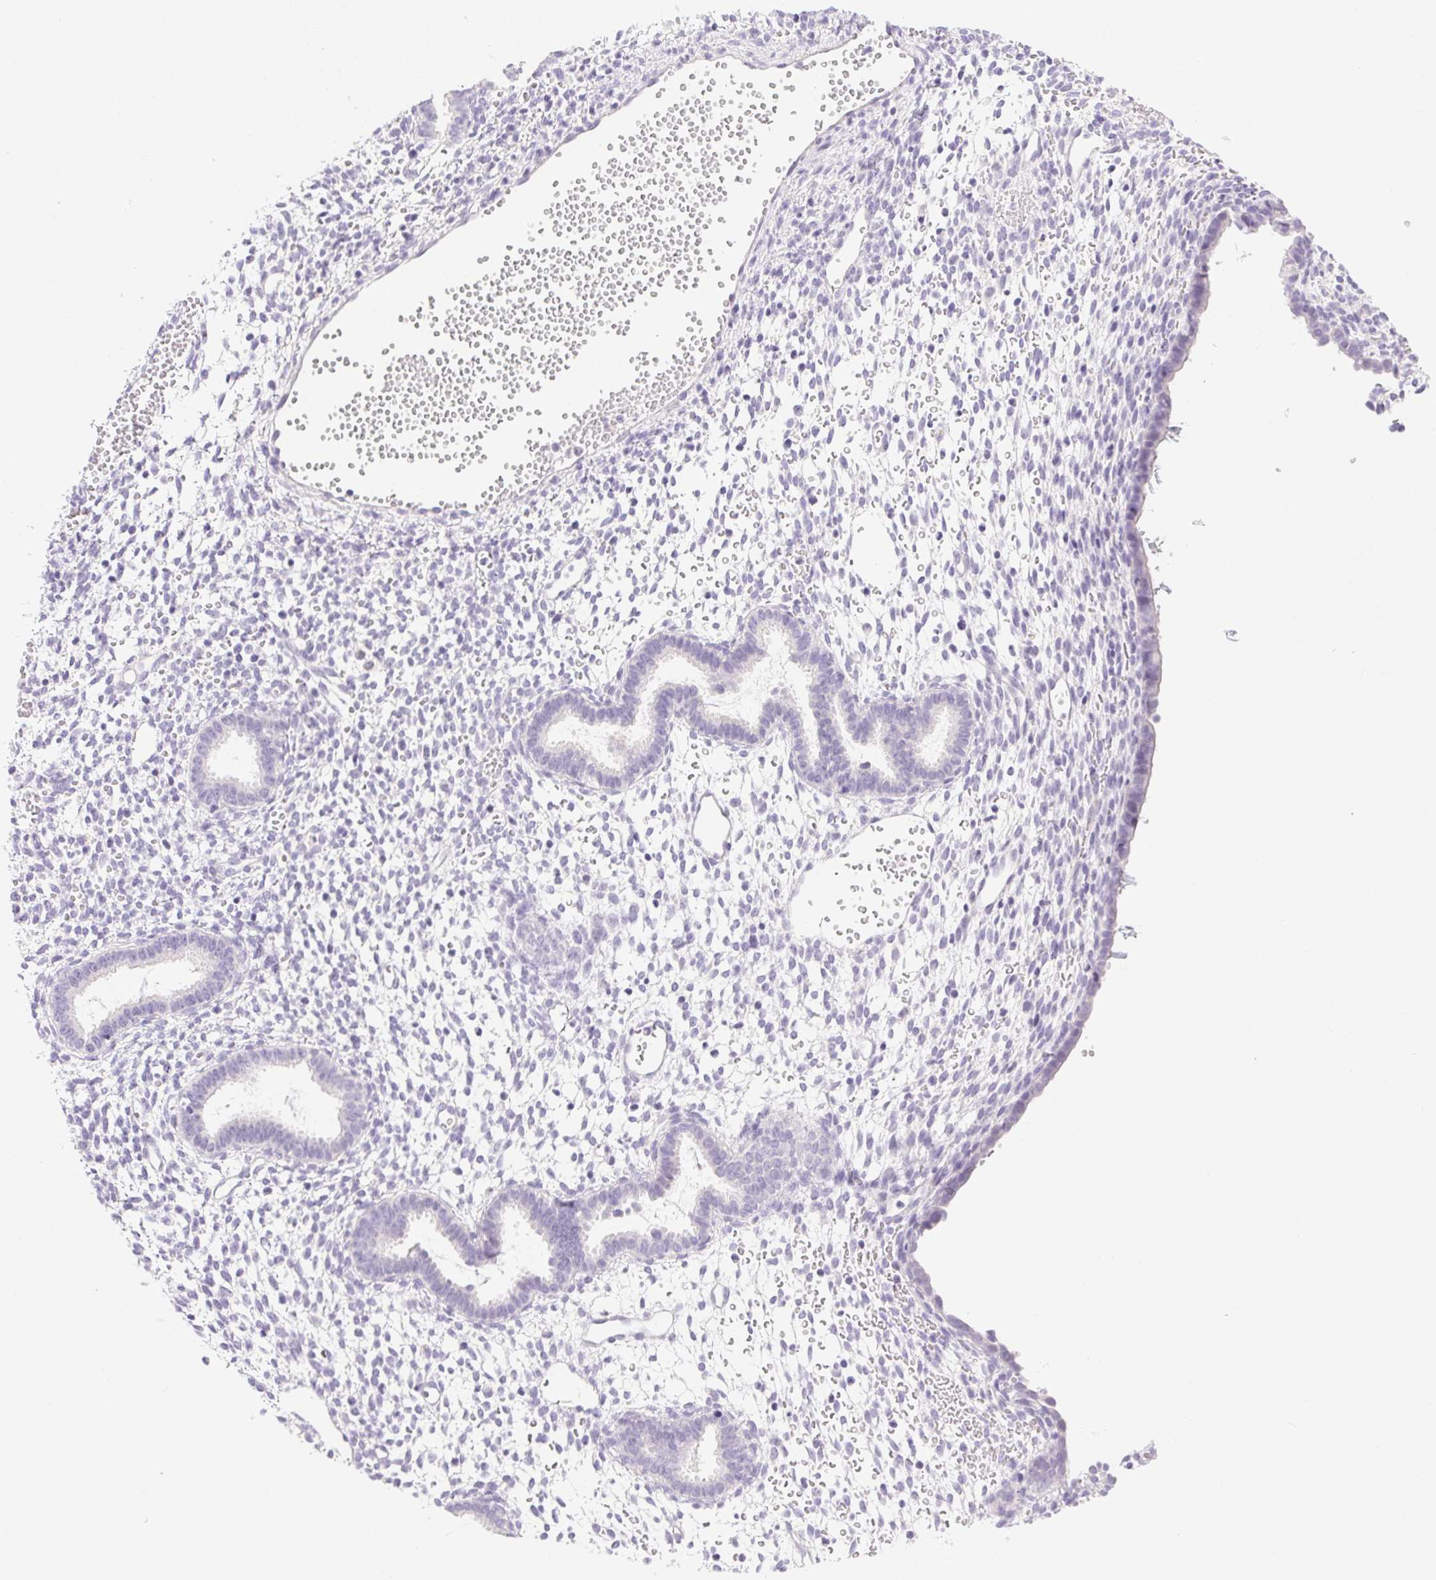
{"staining": {"intensity": "negative", "quantity": "none", "location": "none"}, "tissue": "endometrium", "cell_type": "Cells in endometrial stroma", "image_type": "normal", "snomed": [{"axis": "morphology", "description": "Normal tissue, NOS"}, {"axis": "topography", "description": "Endometrium"}], "caption": "IHC micrograph of unremarkable human endometrium stained for a protein (brown), which reveals no positivity in cells in endometrial stroma.", "gene": "ATP6V0A4", "patient": {"sex": "female", "age": 36}}